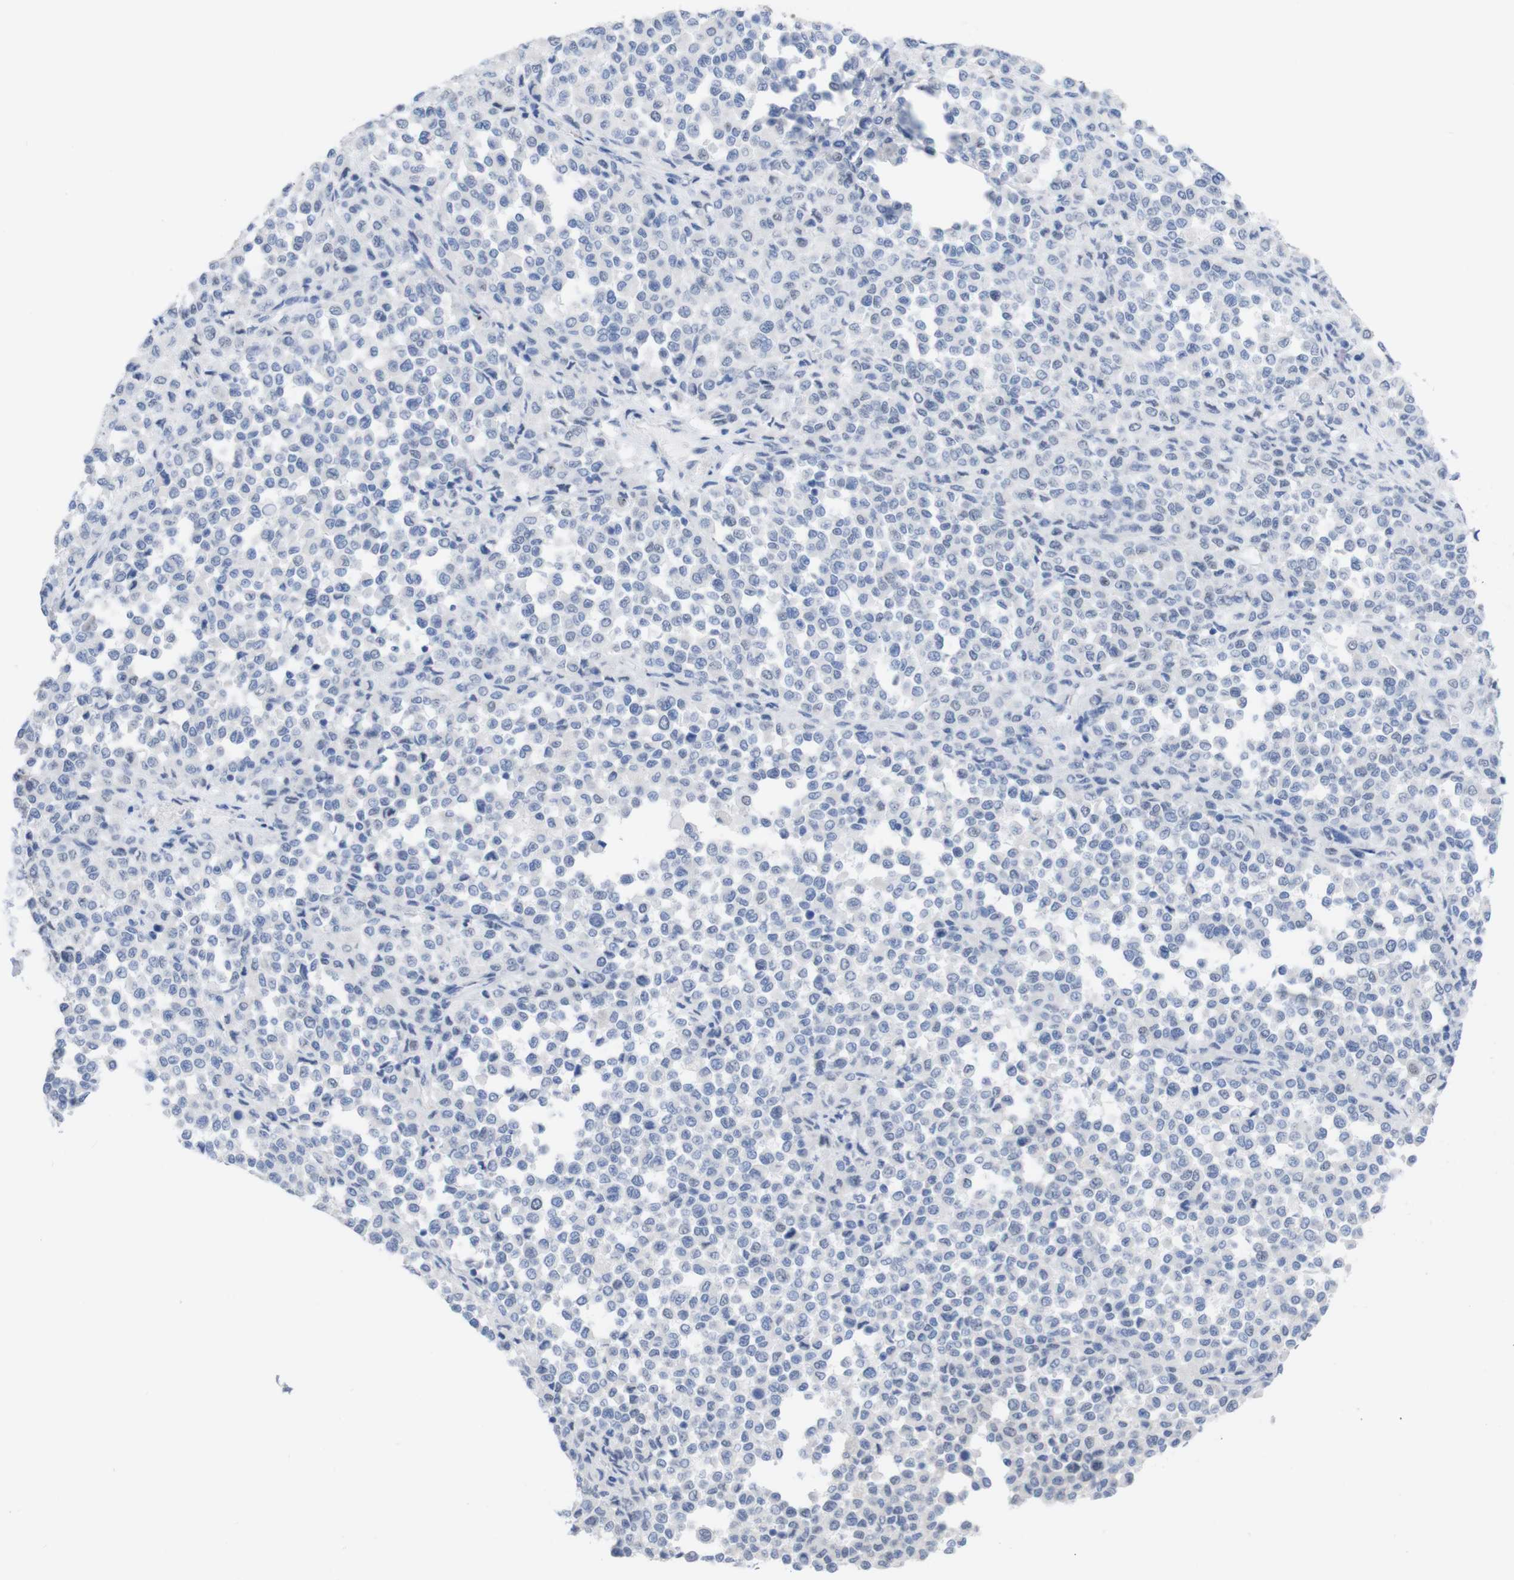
{"staining": {"intensity": "negative", "quantity": "none", "location": "none"}, "tissue": "melanoma", "cell_type": "Tumor cells", "image_type": "cancer", "snomed": [{"axis": "morphology", "description": "Malignant melanoma, Metastatic site"}, {"axis": "topography", "description": "Pancreas"}], "caption": "Histopathology image shows no protein positivity in tumor cells of malignant melanoma (metastatic site) tissue.", "gene": "PNMA1", "patient": {"sex": "female", "age": 30}}